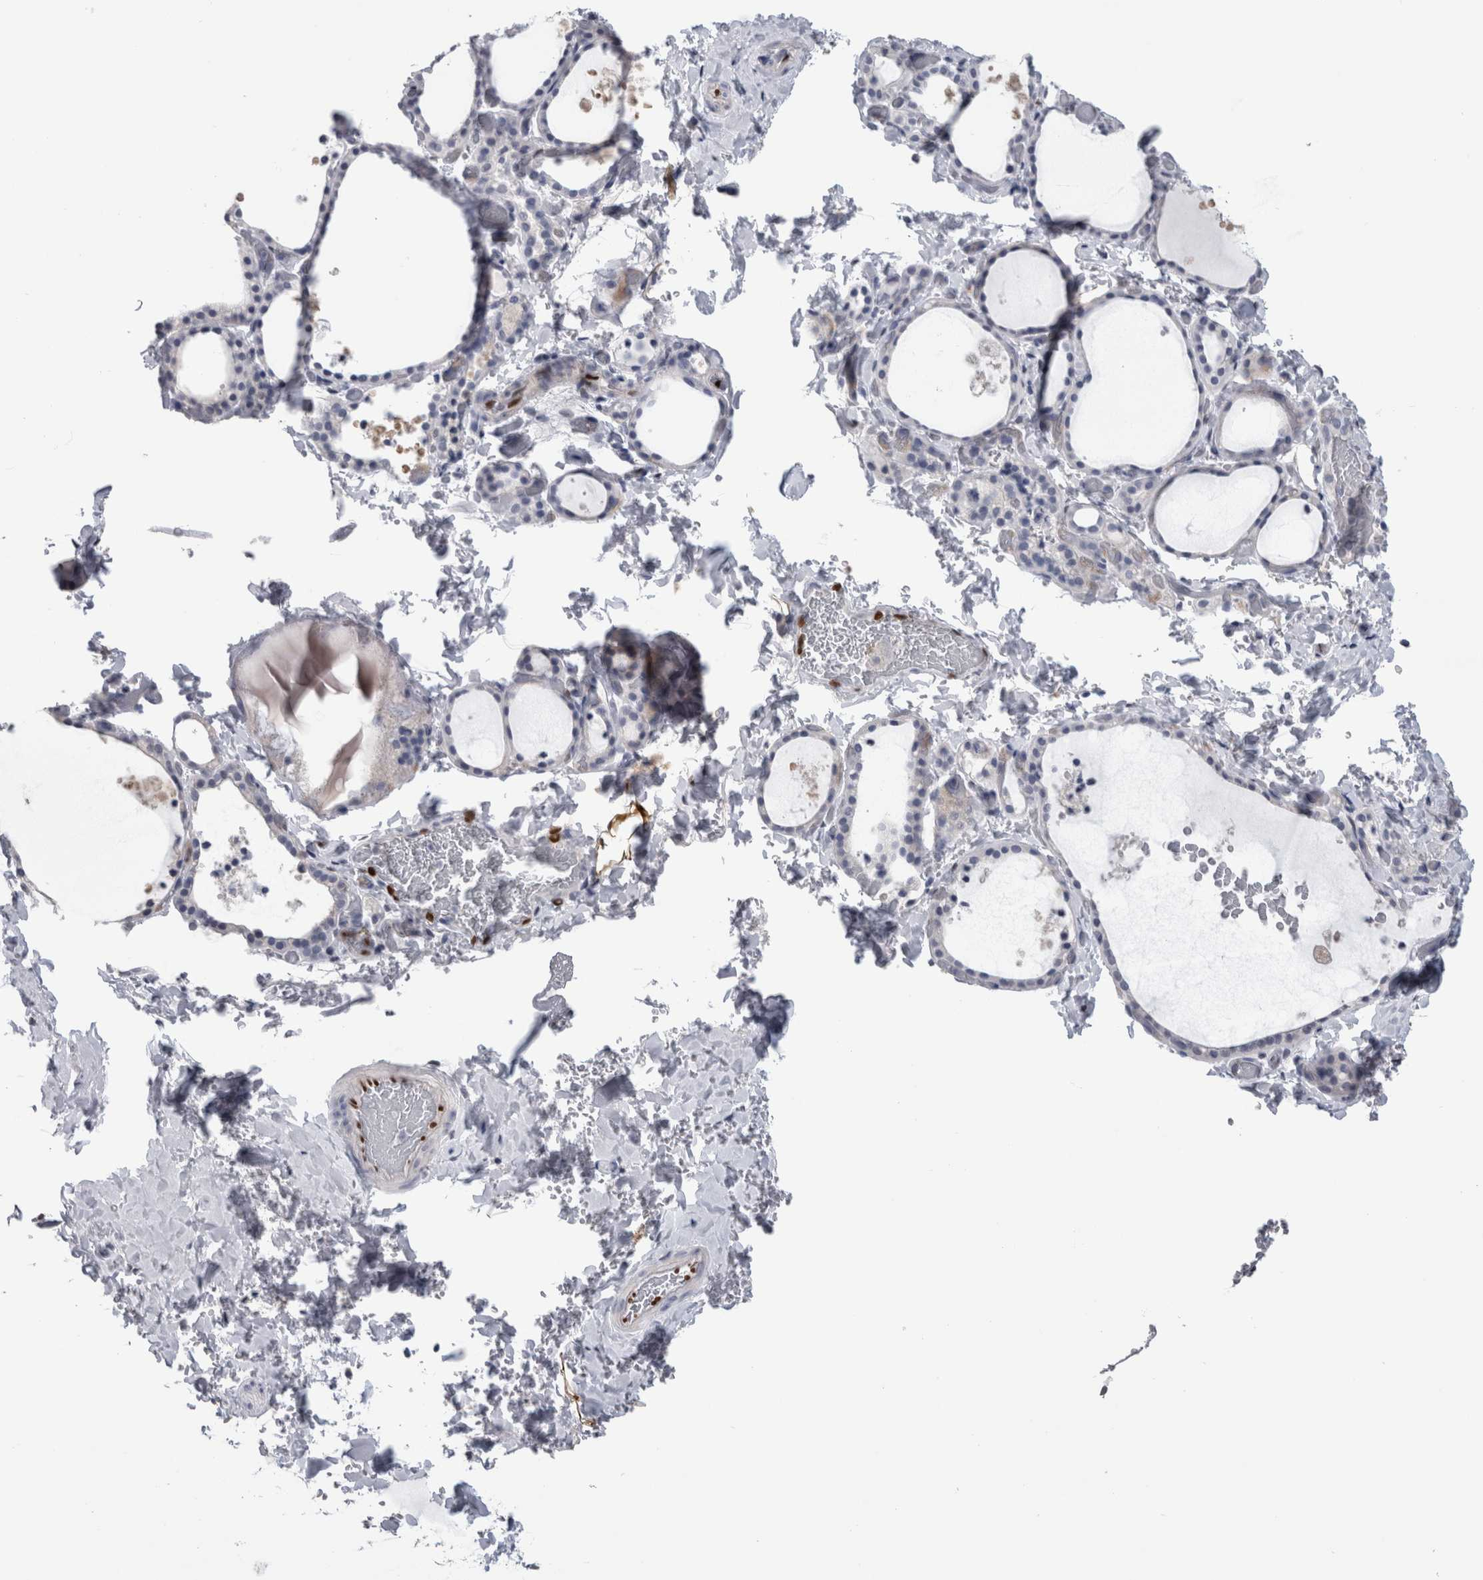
{"staining": {"intensity": "negative", "quantity": "none", "location": "none"}, "tissue": "thyroid gland", "cell_type": "Glandular cells", "image_type": "normal", "snomed": [{"axis": "morphology", "description": "Normal tissue, NOS"}, {"axis": "topography", "description": "Thyroid gland"}], "caption": "Thyroid gland stained for a protein using IHC displays no expression glandular cells.", "gene": "IL33", "patient": {"sex": "female", "age": 44}}